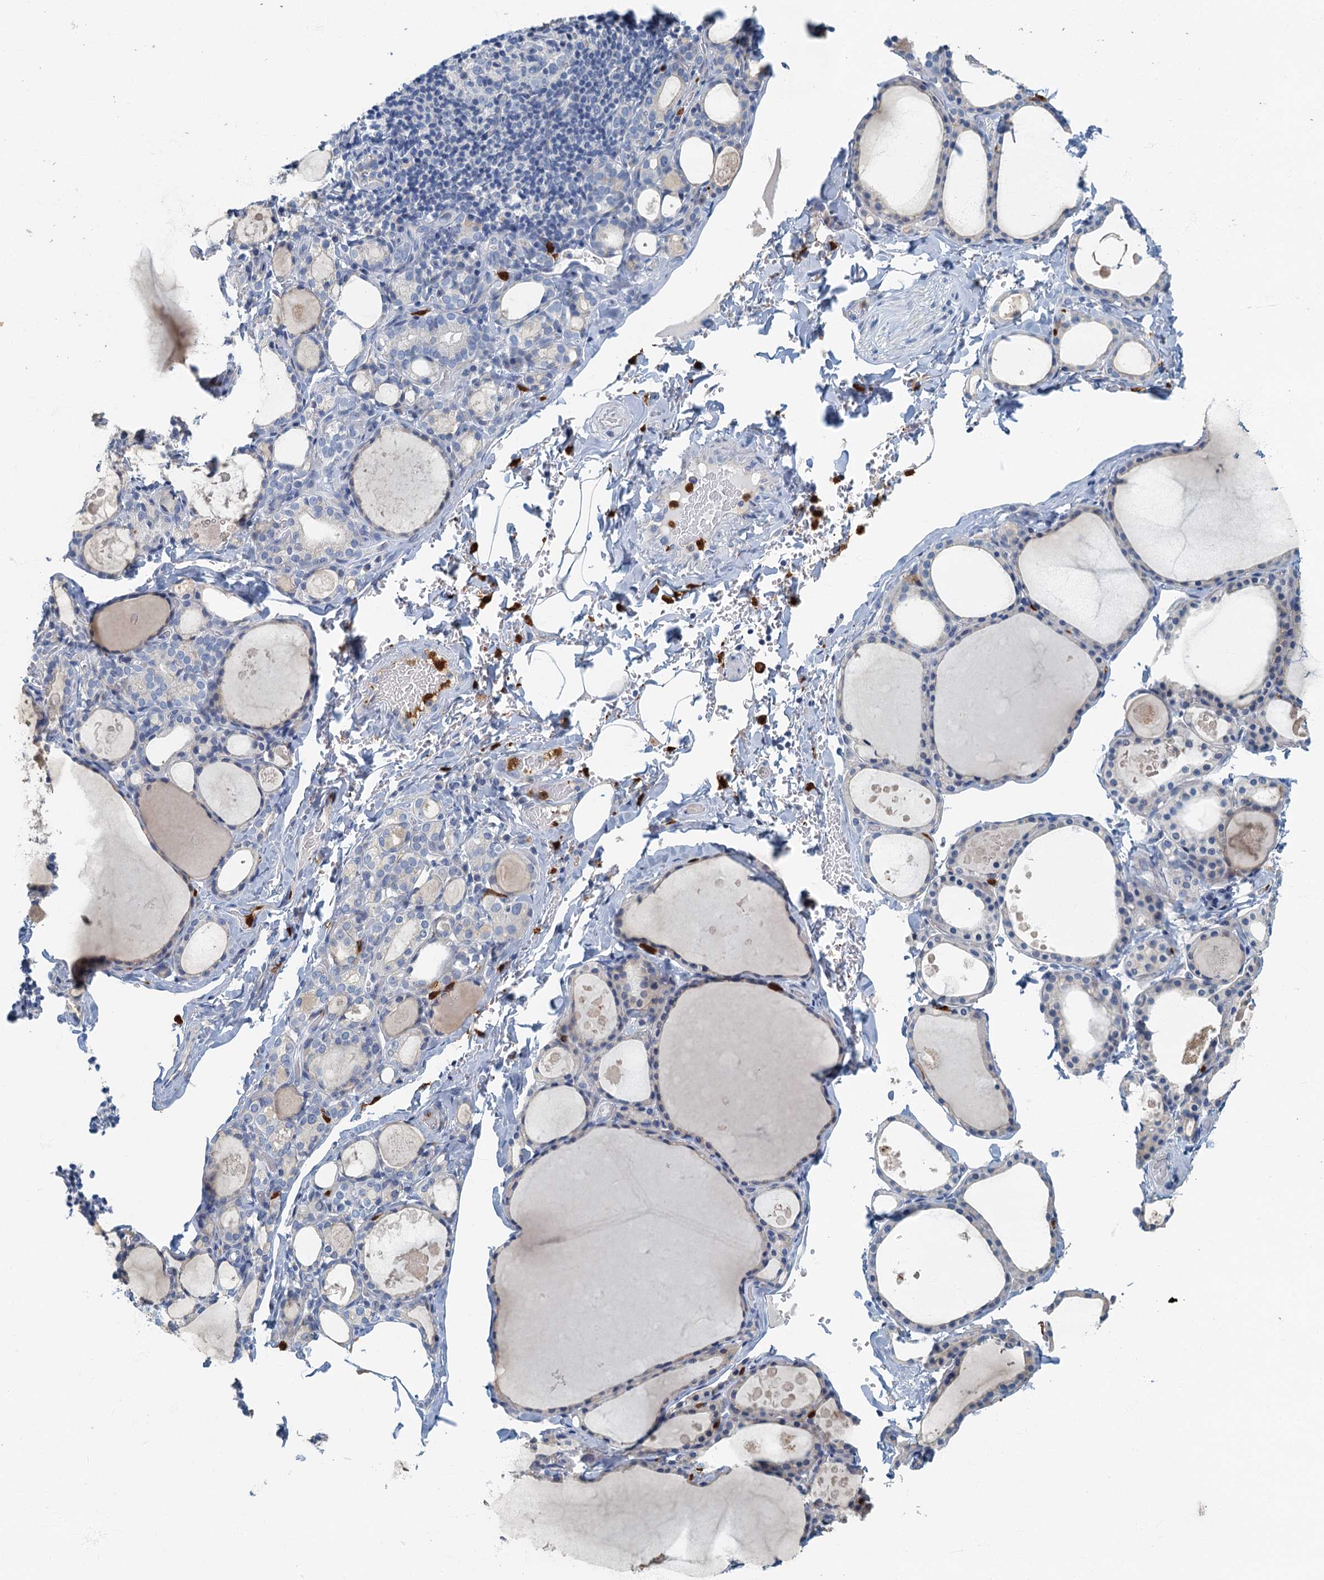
{"staining": {"intensity": "negative", "quantity": "none", "location": "none"}, "tissue": "thyroid gland", "cell_type": "Glandular cells", "image_type": "normal", "snomed": [{"axis": "morphology", "description": "Normal tissue, NOS"}, {"axis": "topography", "description": "Thyroid gland"}], "caption": "Immunohistochemistry (IHC) photomicrograph of normal thyroid gland stained for a protein (brown), which displays no expression in glandular cells.", "gene": "ANKDD1A", "patient": {"sex": "male", "age": 56}}